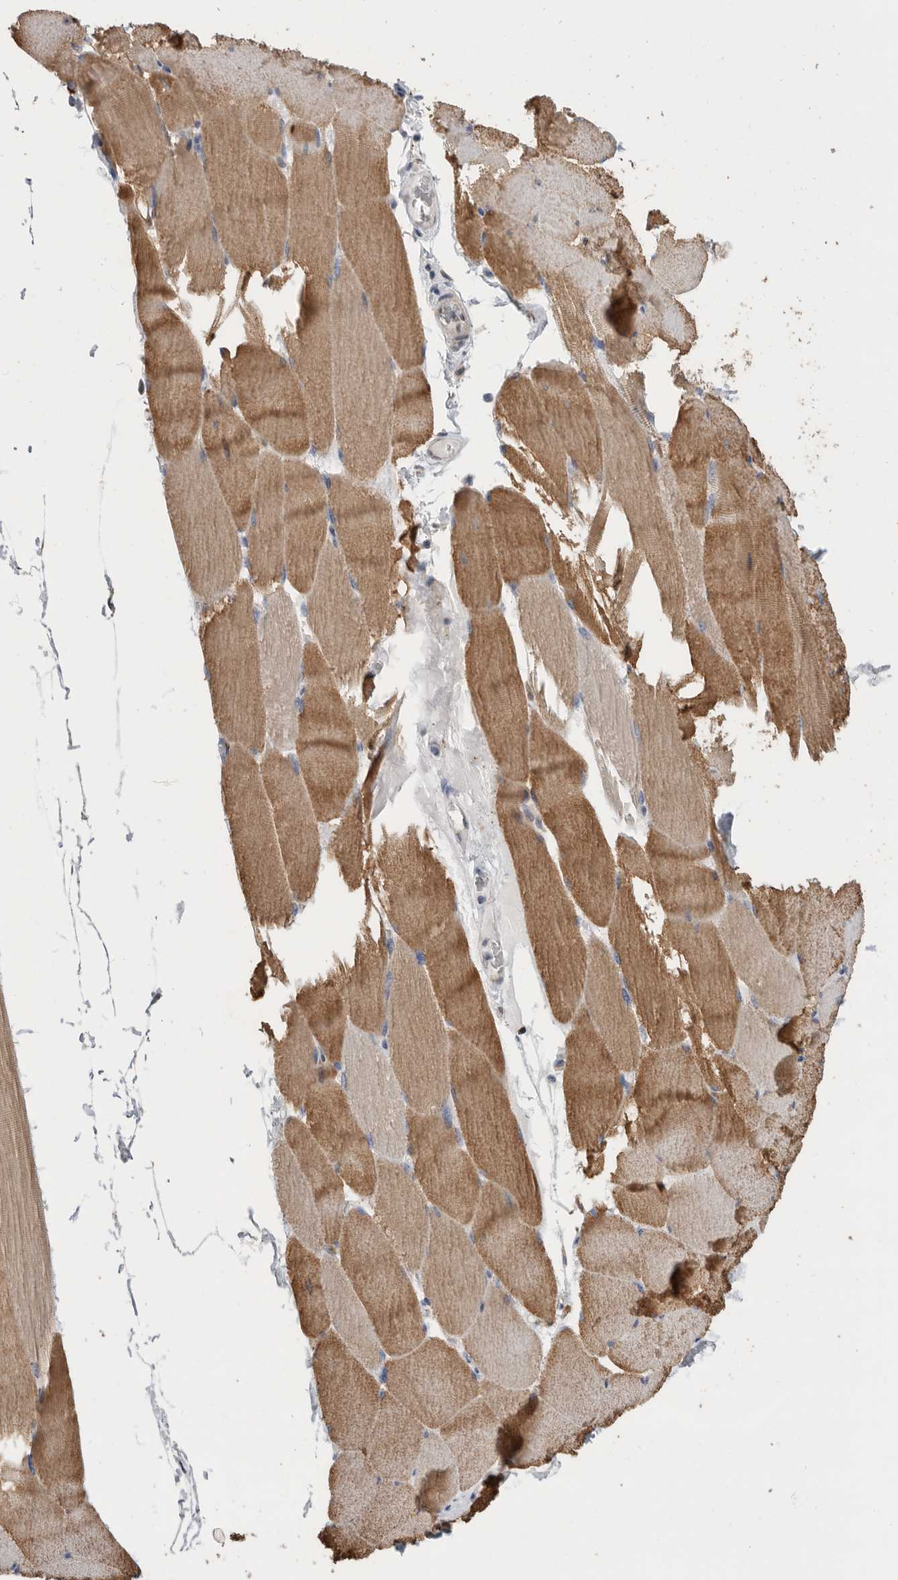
{"staining": {"intensity": "moderate", "quantity": "25%-75%", "location": "cytoplasmic/membranous"}, "tissue": "skeletal muscle", "cell_type": "Myocytes", "image_type": "normal", "snomed": [{"axis": "morphology", "description": "Normal tissue, NOS"}, {"axis": "topography", "description": "Skeletal muscle"}], "caption": "An image showing moderate cytoplasmic/membranous positivity in about 25%-75% of myocytes in unremarkable skeletal muscle, as visualized by brown immunohistochemical staining.", "gene": "GANAB", "patient": {"sex": "male", "age": 62}}